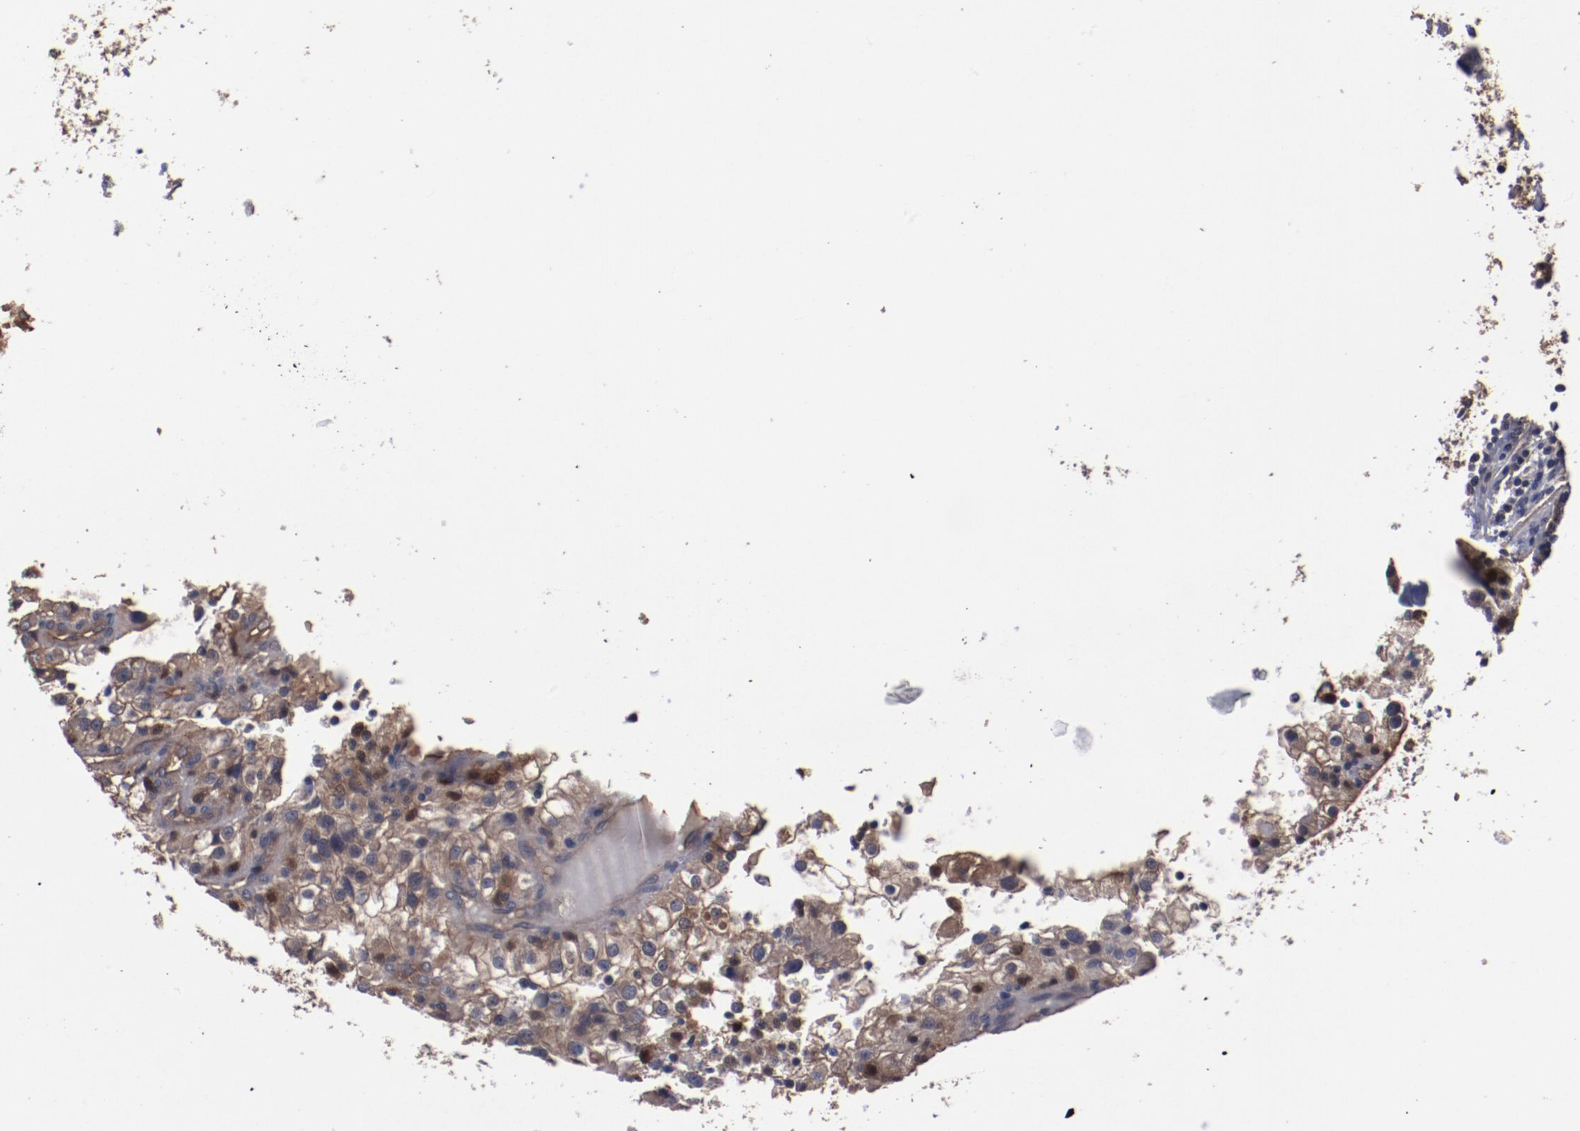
{"staining": {"intensity": "moderate", "quantity": "25%-75%", "location": "cytoplasmic/membranous"}, "tissue": "renal cancer", "cell_type": "Tumor cells", "image_type": "cancer", "snomed": [{"axis": "morphology", "description": "Adenocarcinoma, NOS"}, {"axis": "topography", "description": "Kidney"}], "caption": "Renal cancer stained for a protein (brown) reveals moderate cytoplasmic/membranous positive expression in about 25%-75% of tumor cells.", "gene": "DNAAF2", "patient": {"sex": "female", "age": 52}}